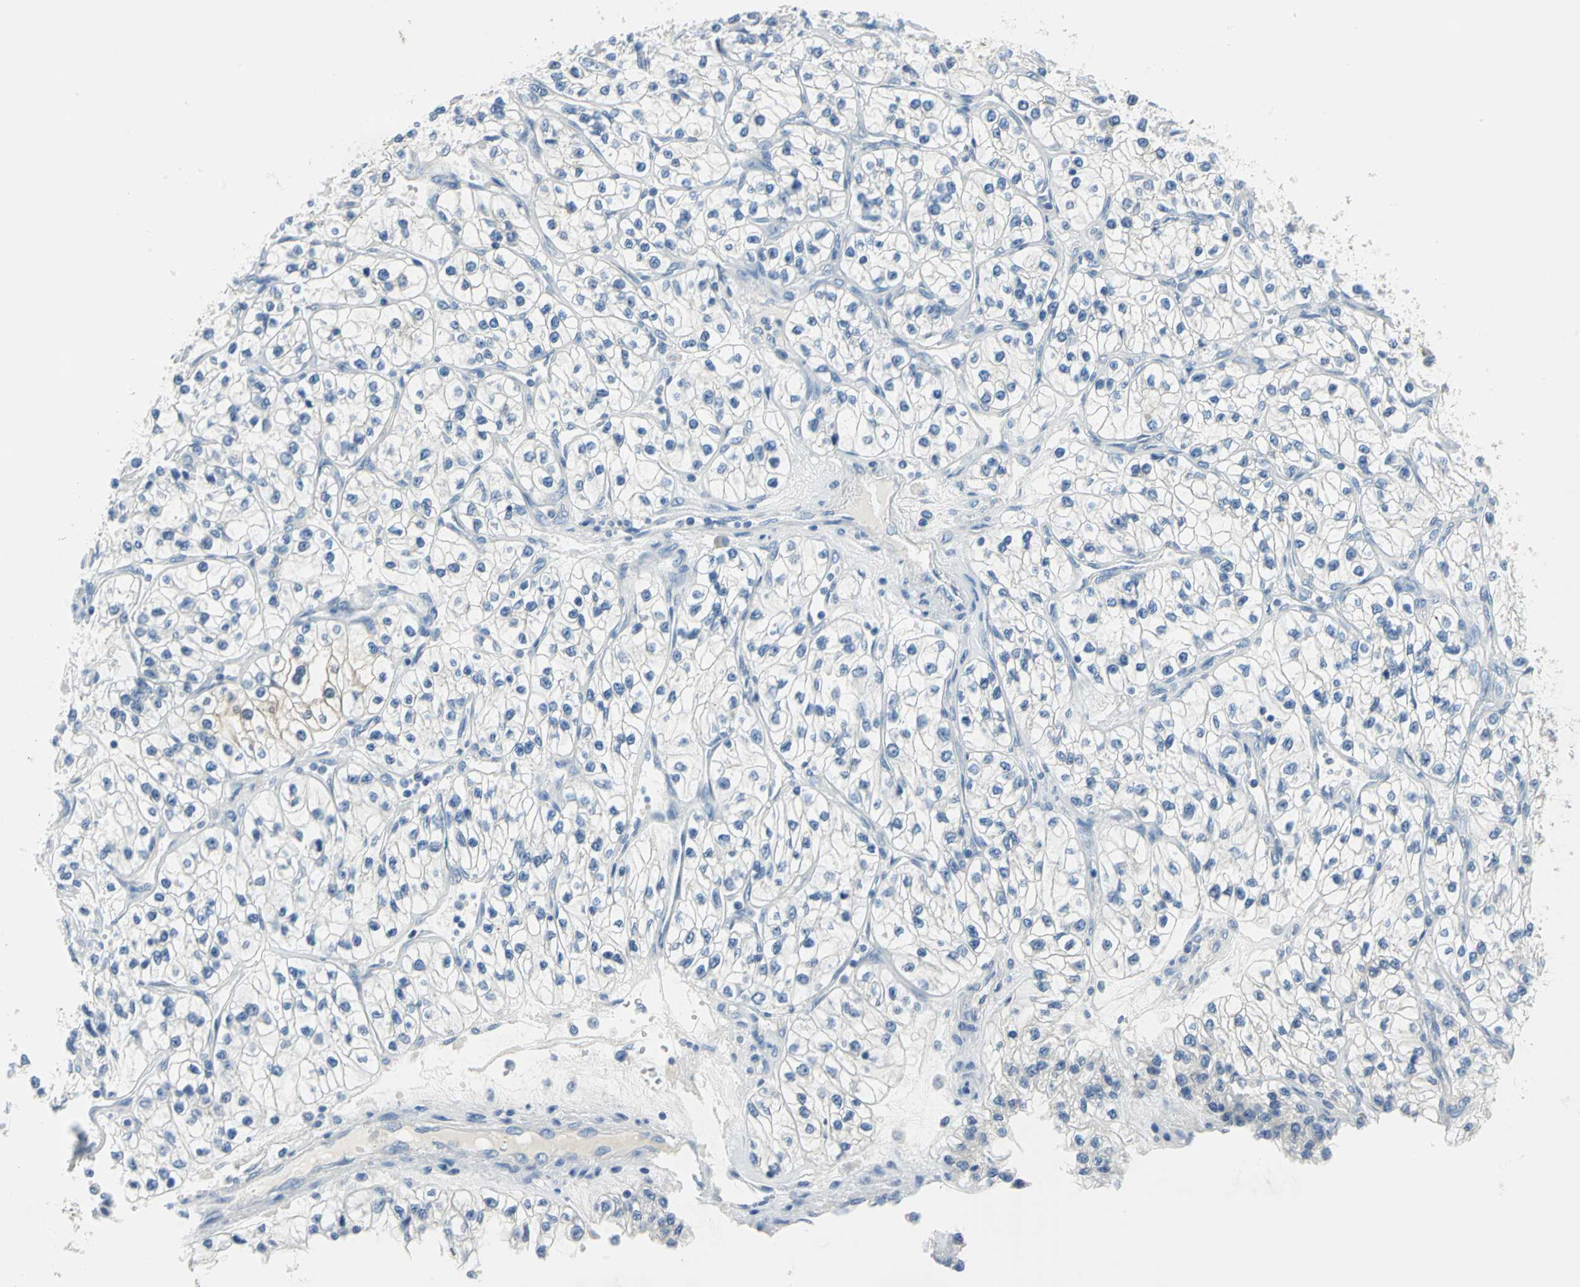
{"staining": {"intensity": "negative", "quantity": "none", "location": "none"}, "tissue": "renal cancer", "cell_type": "Tumor cells", "image_type": "cancer", "snomed": [{"axis": "morphology", "description": "Adenocarcinoma, NOS"}, {"axis": "topography", "description": "Kidney"}], "caption": "An immunohistochemistry (IHC) image of renal cancer is shown. There is no staining in tumor cells of renal cancer.", "gene": "PKLR", "patient": {"sex": "female", "age": 57}}